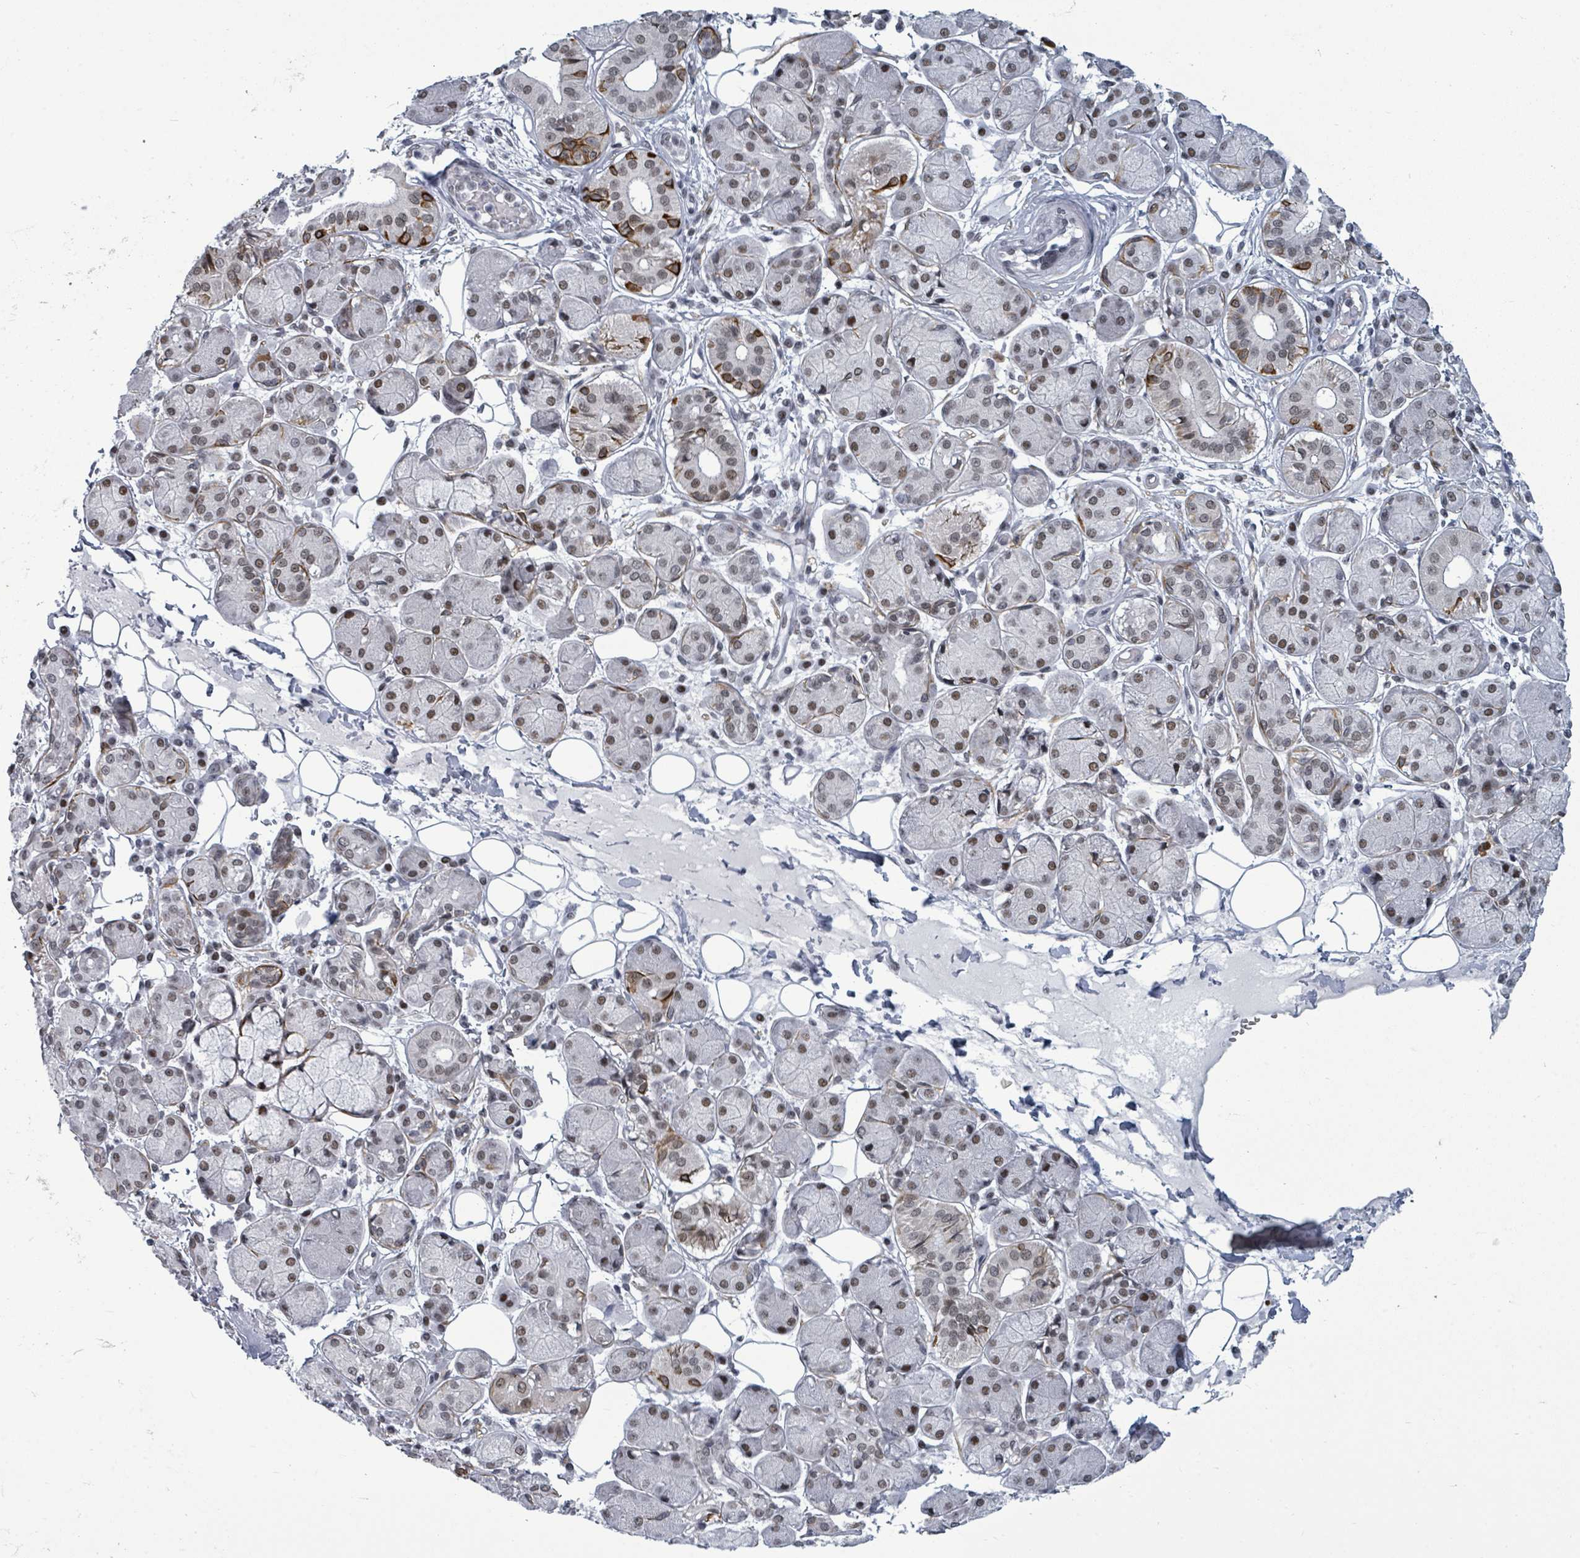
{"staining": {"intensity": "moderate", "quantity": "25%-75%", "location": "cytoplasmic/membranous,nuclear"}, "tissue": "salivary gland", "cell_type": "Glandular cells", "image_type": "normal", "snomed": [{"axis": "morphology", "description": "Squamous cell carcinoma, NOS"}, {"axis": "topography", "description": "Skin"}, {"axis": "topography", "description": "Head-Neck"}], "caption": "The micrograph shows a brown stain indicating the presence of a protein in the cytoplasmic/membranous,nuclear of glandular cells in salivary gland. (DAB IHC with brightfield microscopy, high magnification).", "gene": "BIVM", "patient": {"sex": "male", "age": 80}}